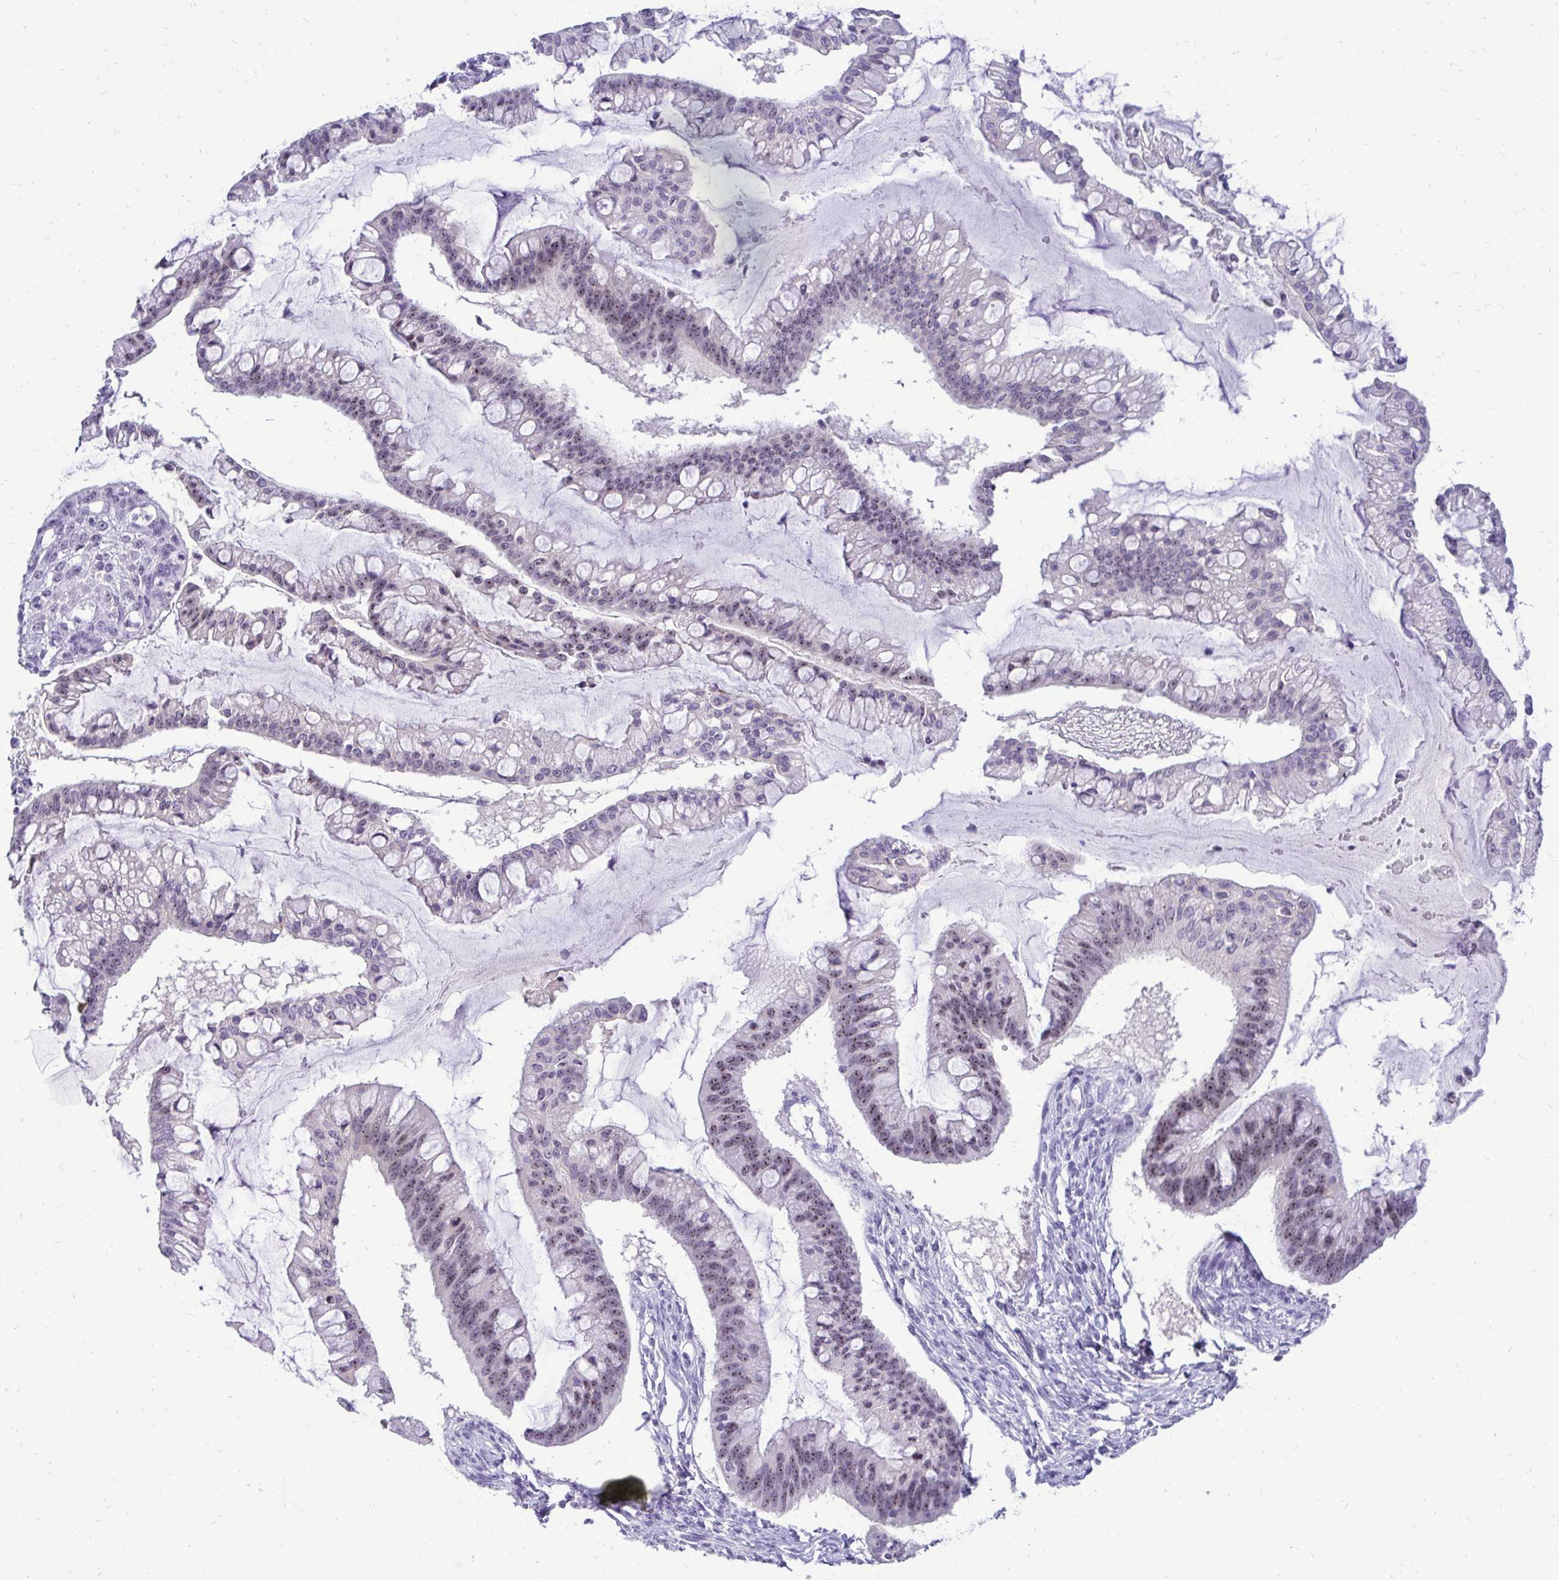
{"staining": {"intensity": "weak", "quantity": "<25%", "location": "nuclear"}, "tissue": "ovarian cancer", "cell_type": "Tumor cells", "image_type": "cancer", "snomed": [{"axis": "morphology", "description": "Cystadenocarcinoma, mucinous, NOS"}, {"axis": "topography", "description": "Ovary"}], "caption": "Image shows no protein staining in tumor cells of ovarian cancer tissue.", "gene": "NIFK", "patient": {"sex": "female", "age": 73}}